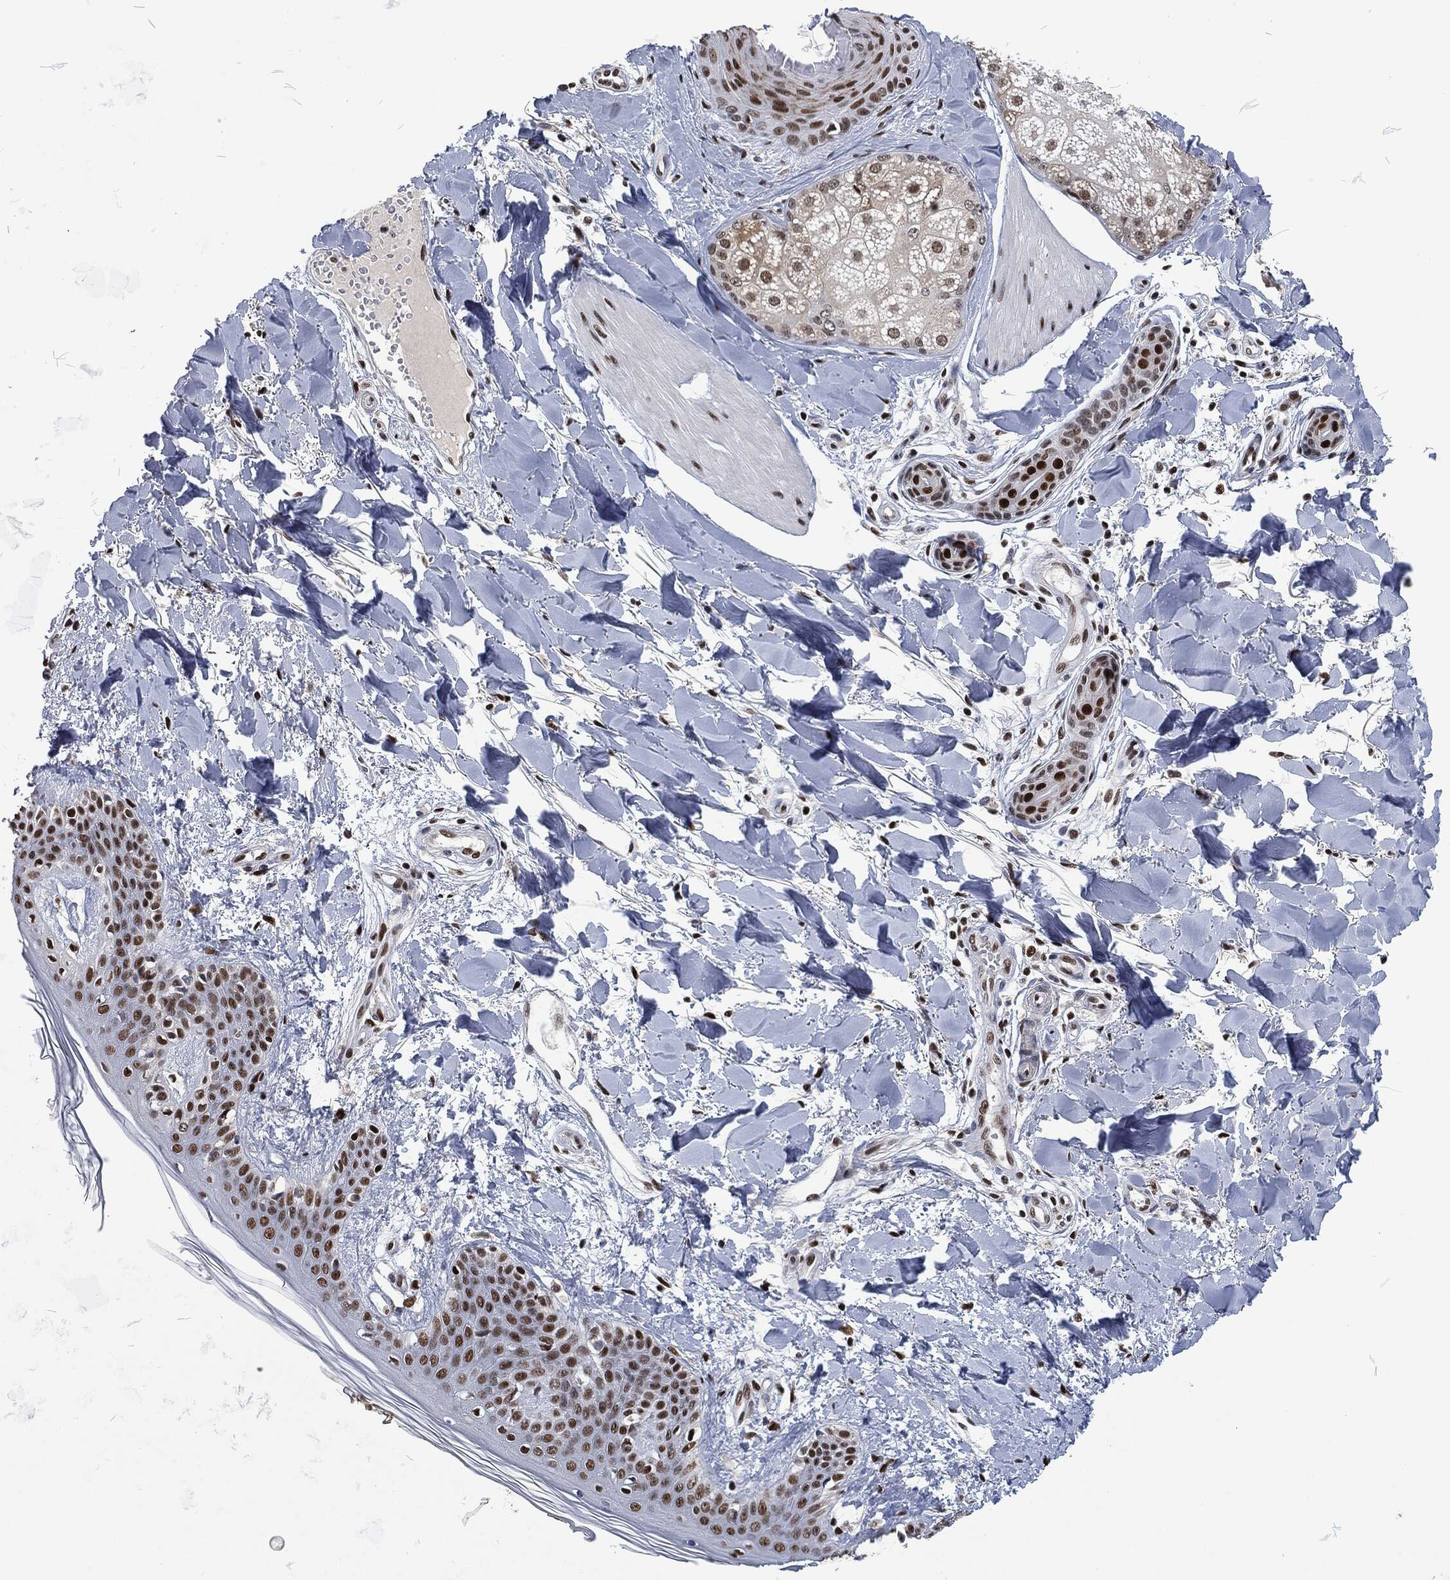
{"staining": {"intensity": "strong", "quantity": ">75%", "location": "nuclear"}, "tissue": "skin", "cell_type": "Fibroblasts", "image_type": "normal", "snomed": [{"axis": "morphology", "description": "Normal tissue, NOS"}, {"axis": "morphology", "description": "Malignant melanoma, NOS"}, {"axis": "topography", "description": "Skin"}], "caption": "Immunohistochemistry micrograph of unremarkable skin: skin stained using IHC demonstrates high levels of strong protein expression localized specifically in the nuclear of fibroblasts, appearing as a nuclear brown color.", "gene": "DCPS", "patient": {"sex": "female", "age": 34}}